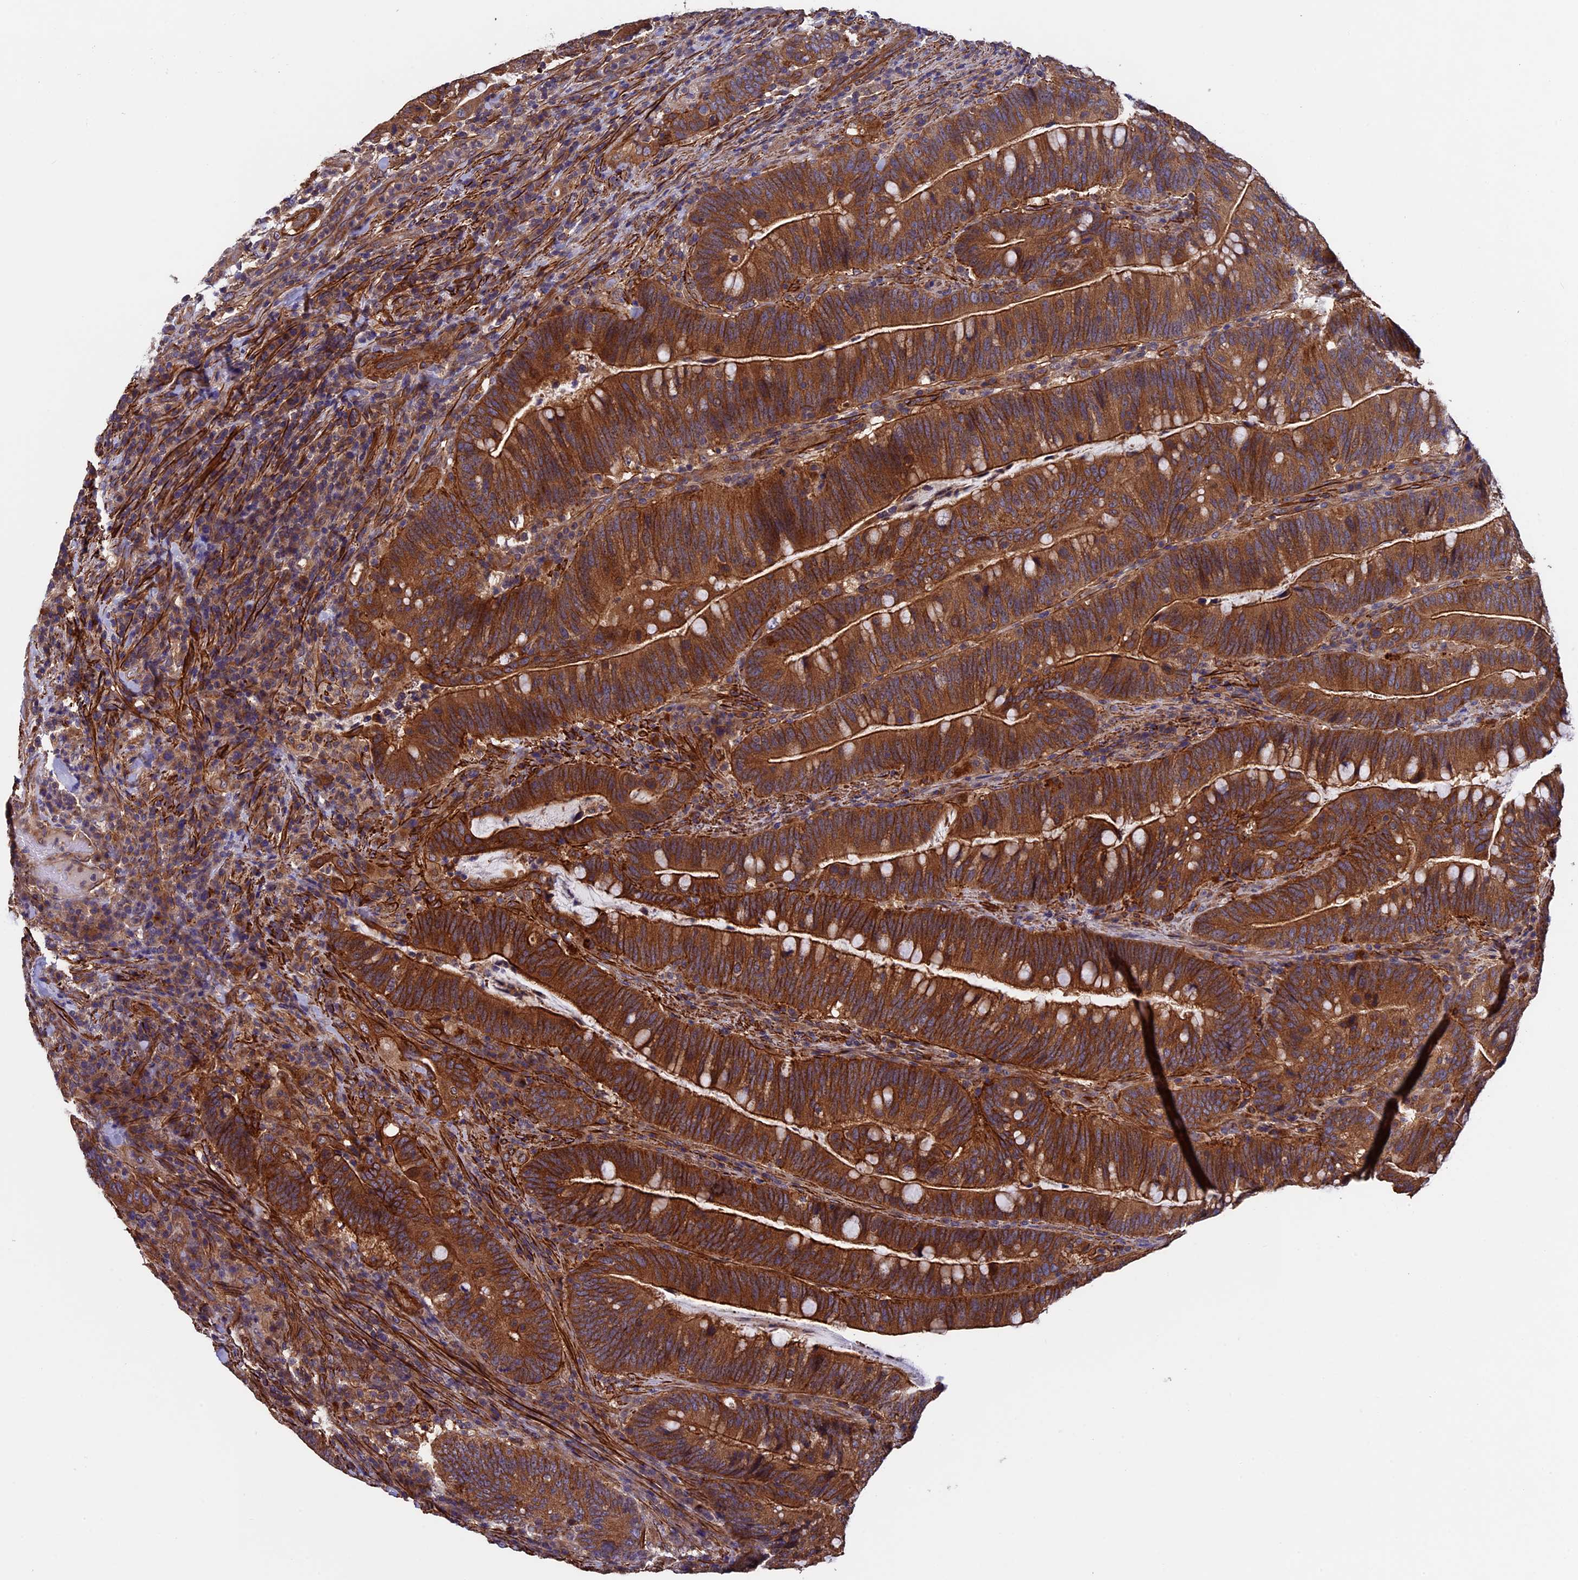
{"staining": {"intensity": "strong", "quantity": ">75%", "location": "cytoplasmic/membranous"}, "tissue": "colorectal cancer", "cell_type": "Tumor cells", "image_type": "cancer", "snomed": [{"axis": "morphology", "description": "Adenocarcinoma, NOS"}, {"axis": "topography", "description": "Colon"}], "caption": "Tumor cells demonstrate high levels of strong cytoplasmic/membranous positivity in approximately >75% of cells in human colorectal cancer (adenocarcinoma). (DAB (3,3'-diaminobenzidine) IHC, brown staining for protein, blue staining for nuclei).", "gene": "SLC9A5", "patient": {"sex": "female", "age": 66}}